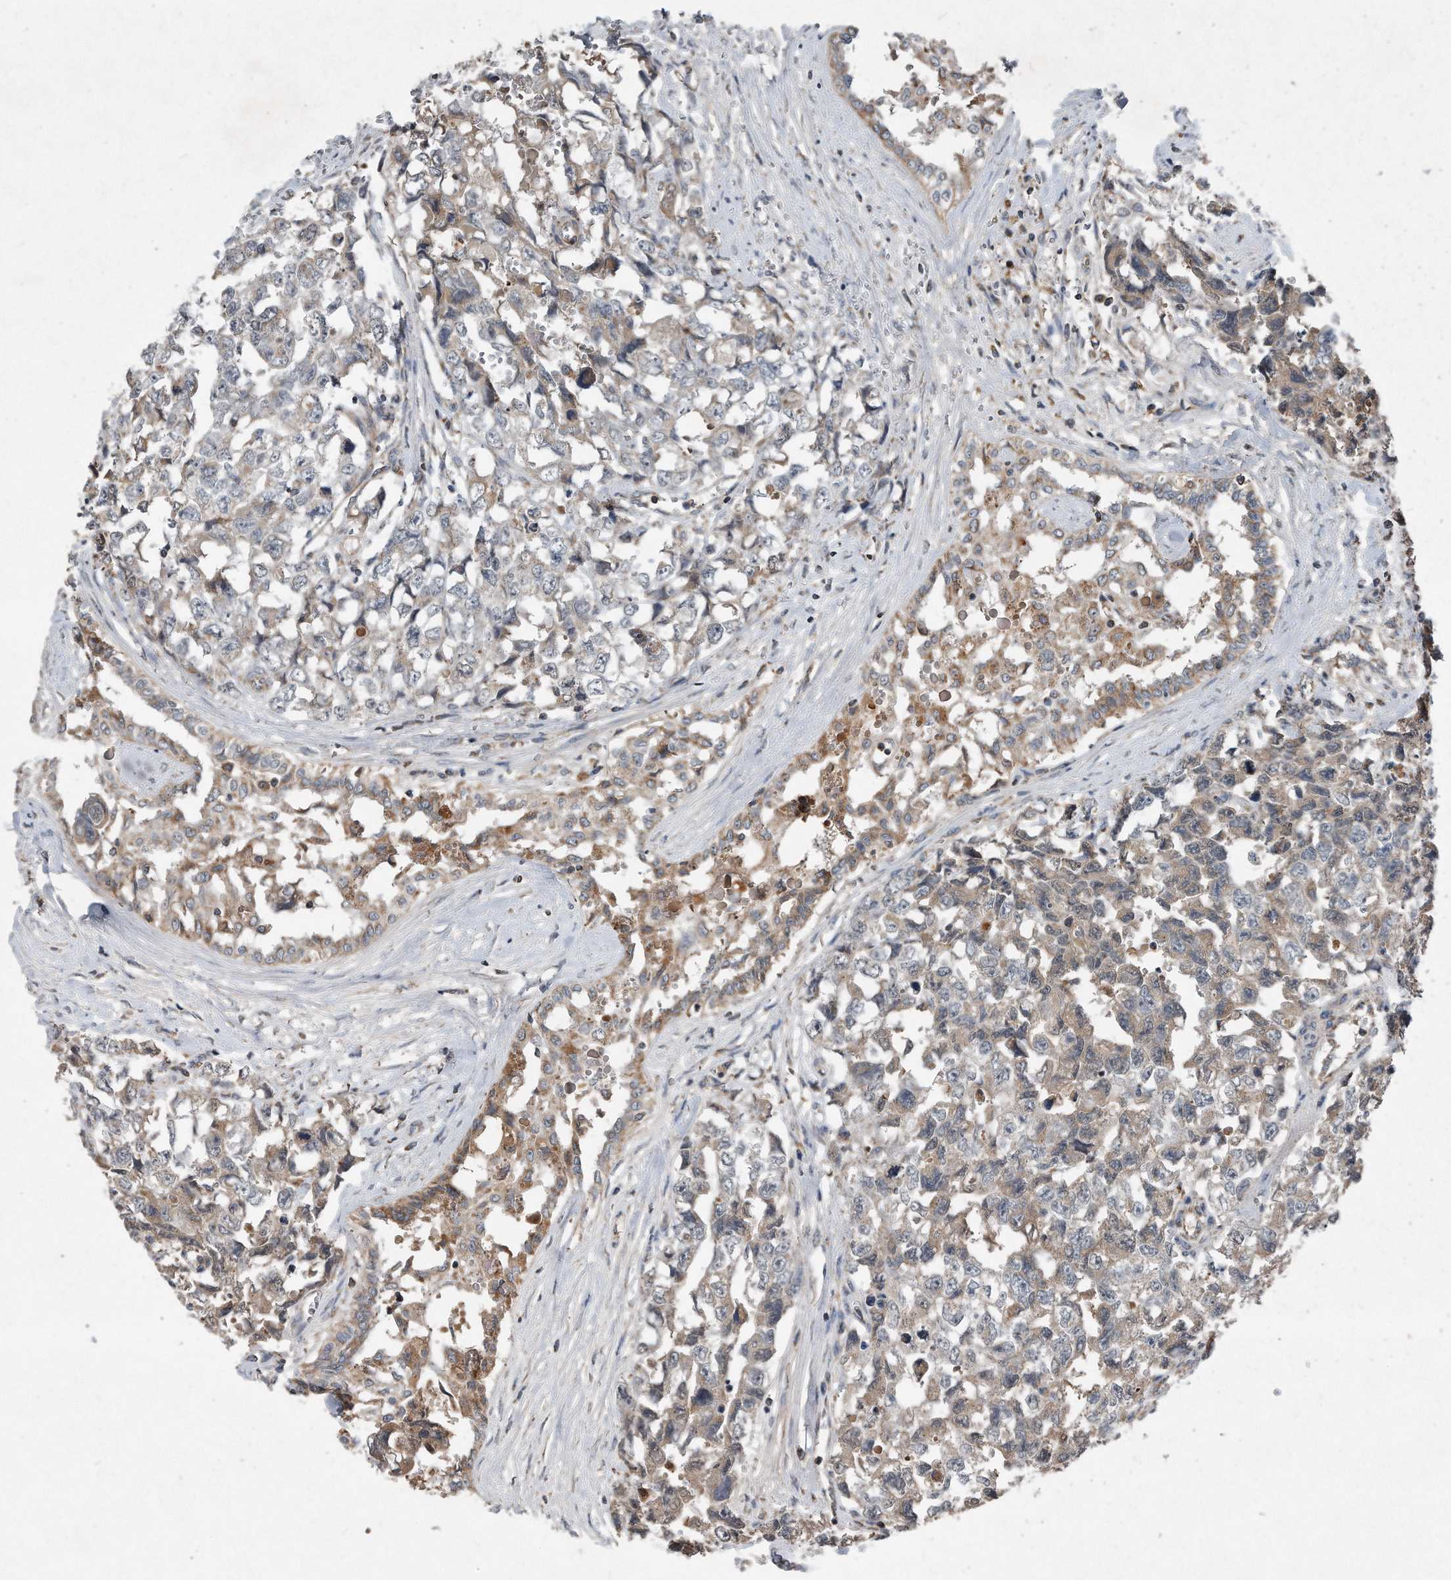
{"staining": {"intensity": "moderate", "quantity": "25%-75%", "location": "cytoplasmic/membranous"}, "tissue": "testis cancer", "cell_type": "Tumor cells", "image_type": "cancer", "snomed": [{"axis": "morphology", "description": "Carcinoma, Embryonal, NOS"}, {"axis": "topography", "description": "Testis"}], "caption": "Immunohistochemical staining of testis embryonal carcinoma shows medium levels of moderate cytoplasmic/membranous protein expression in about 25%-75% of tumor cells.", "gene": "SDHA", "patient": {"sex": "male", "age": 31}}